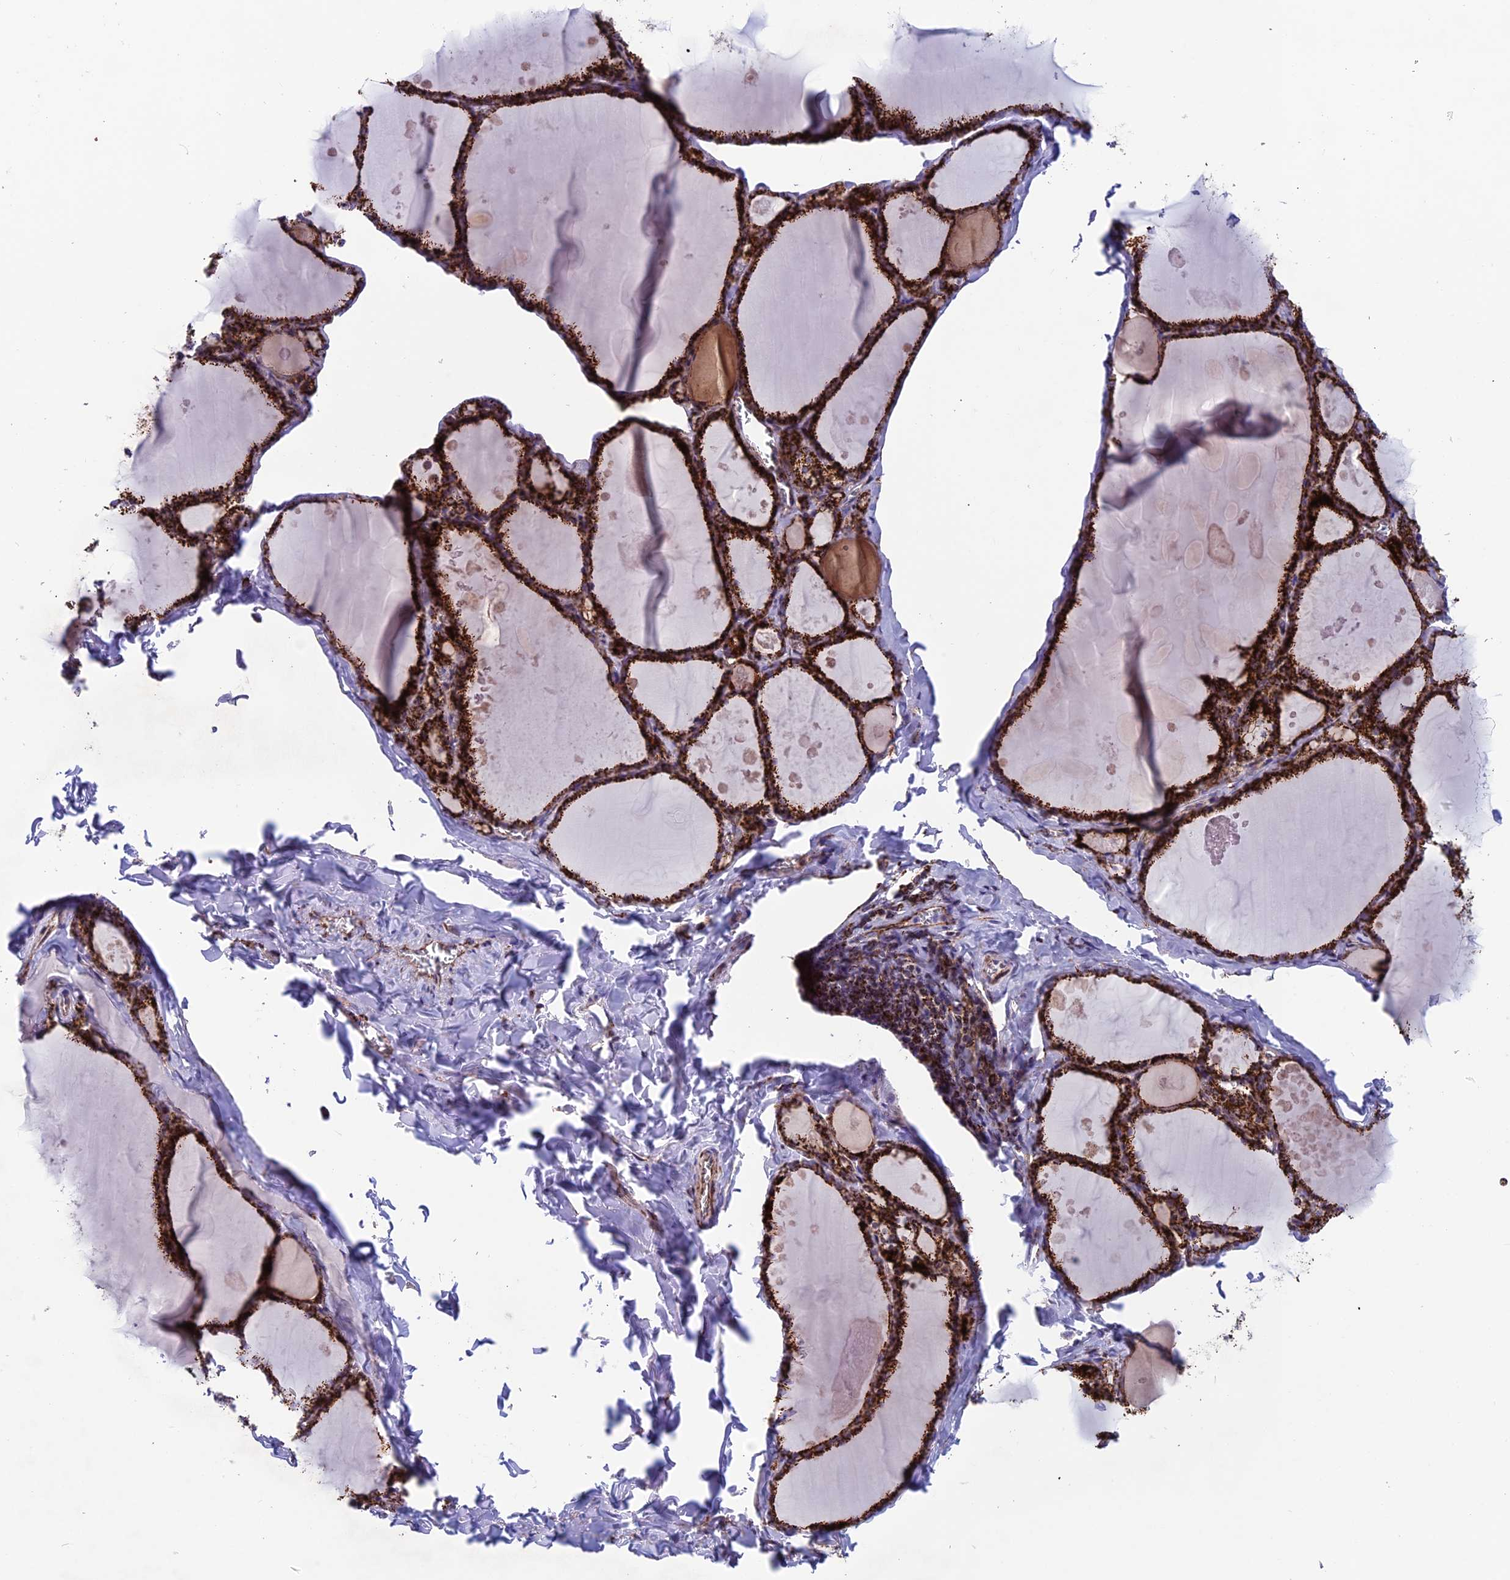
{"staining": {"intensity": "strong", "quantity": ">75%", "location": "cytoplasmic/membranous"}, "tissue": "thyroid gland", "cell_type": "Glandular cells", "image_type": "normal", "snomed": [{"axis": "morphology", "description": "Normal tissue, NOS"}, {"axis": "topography", "description": "Thyroid gland"}], "caption": "Thyroid gland stained with immunohistochemistry exhibits strong cytoplasmic/membranous expression in approximately >75% of glandular cells. Nuclei are stained in blue.", "gene": "MRPS18B", "patient": {"sex": "male", "age": 56}}